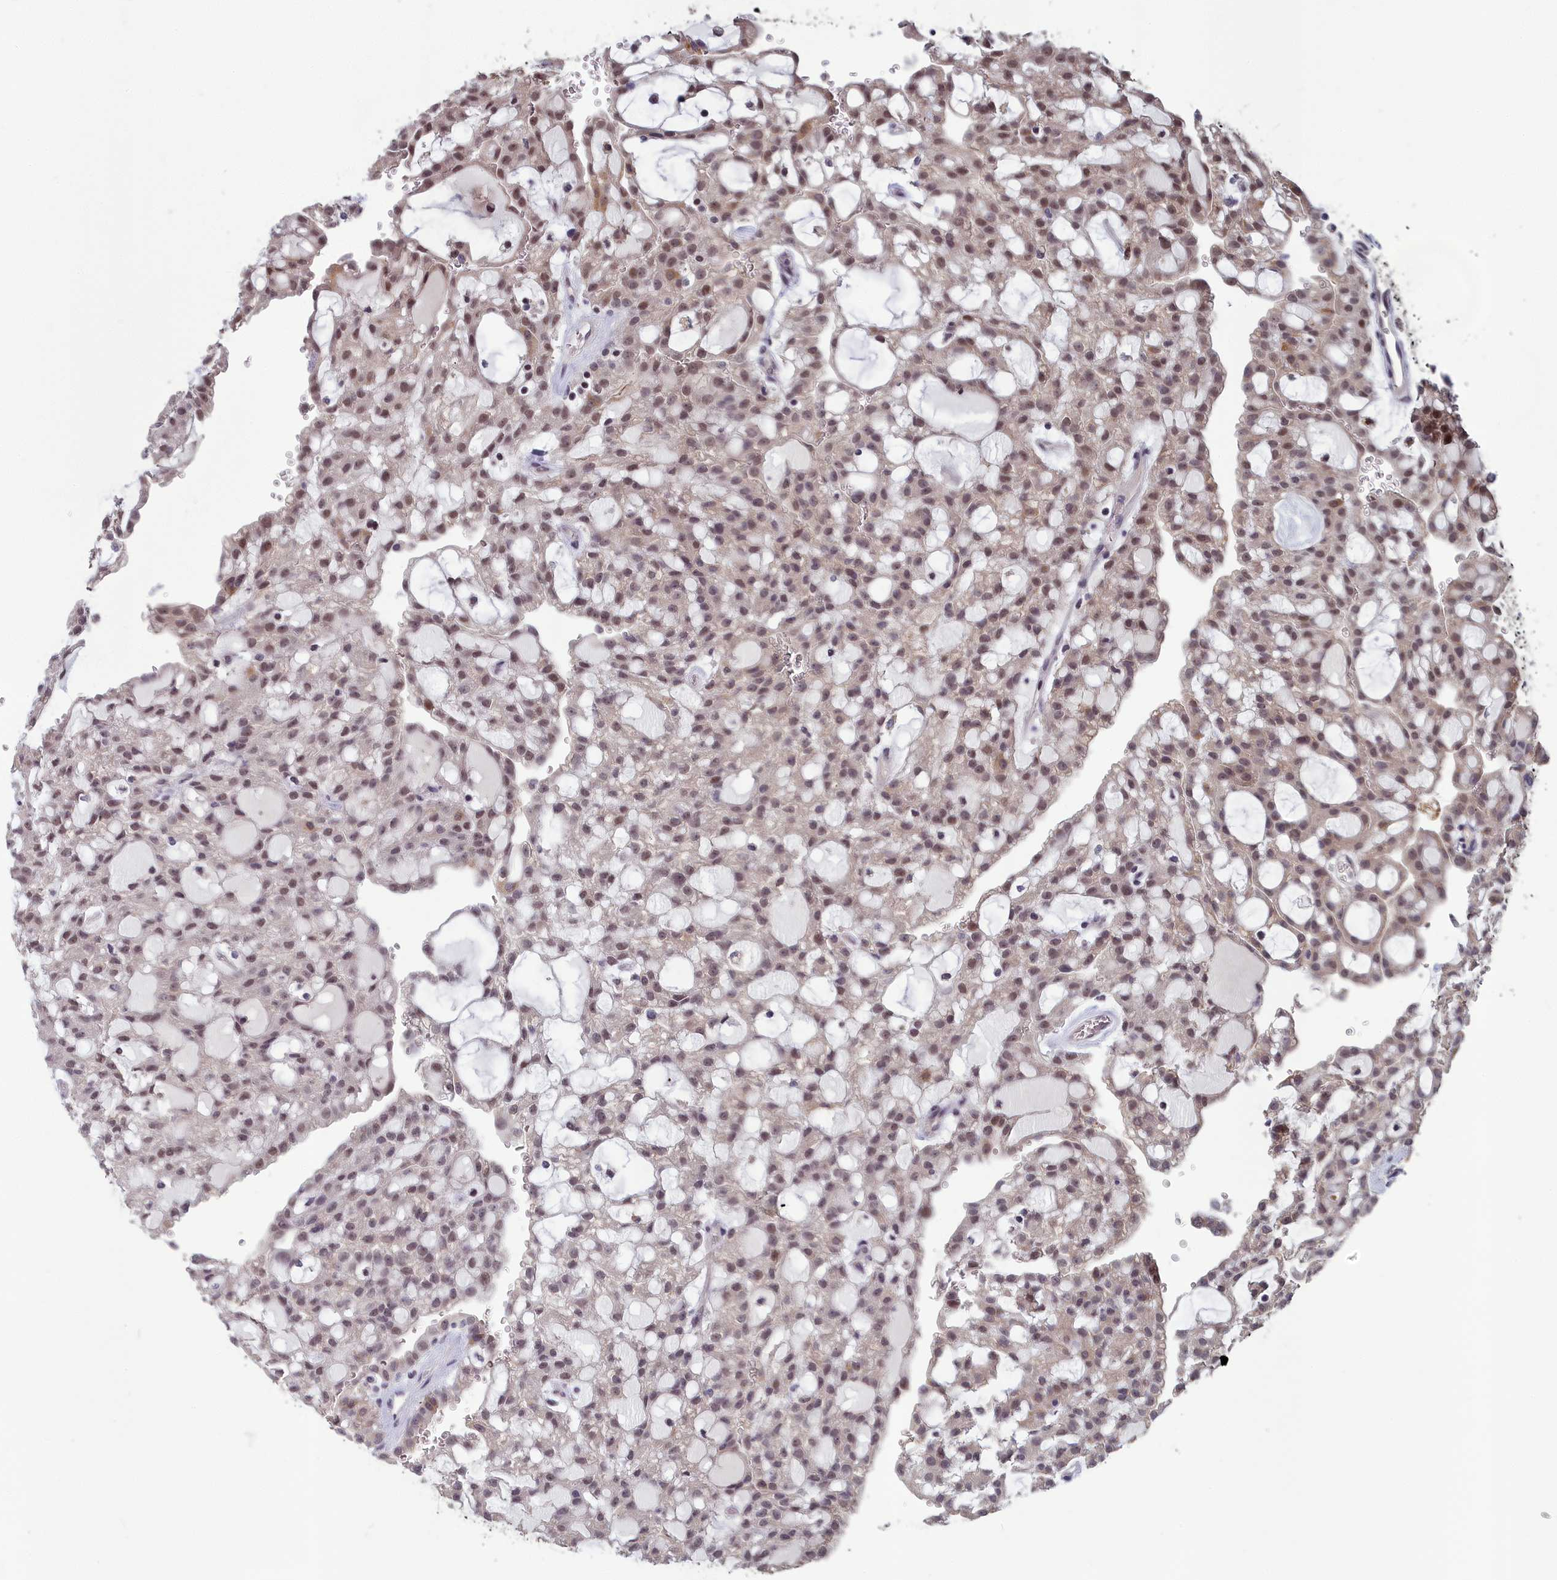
{"staining": {"intensity": "moderate", "quantity": ">75%", "location": "nuclear"}, "tissue": "renal cancer", "cell_type": "Tumor cells", "image_type": "cancer", "snomed": [{"axis": "morphology", "description": "Adenocarcinoma, NOS"}, {"axis": "topography", "description": "Kidney"}], "caption": "Human adenocarcinoma (renal) stained with a brown dye exhibits moderate nuclear positive expression in approximately >75% of tumor cells.", "gene": "MT-CO3", "patient": {"sex": "male", "age": 63}}